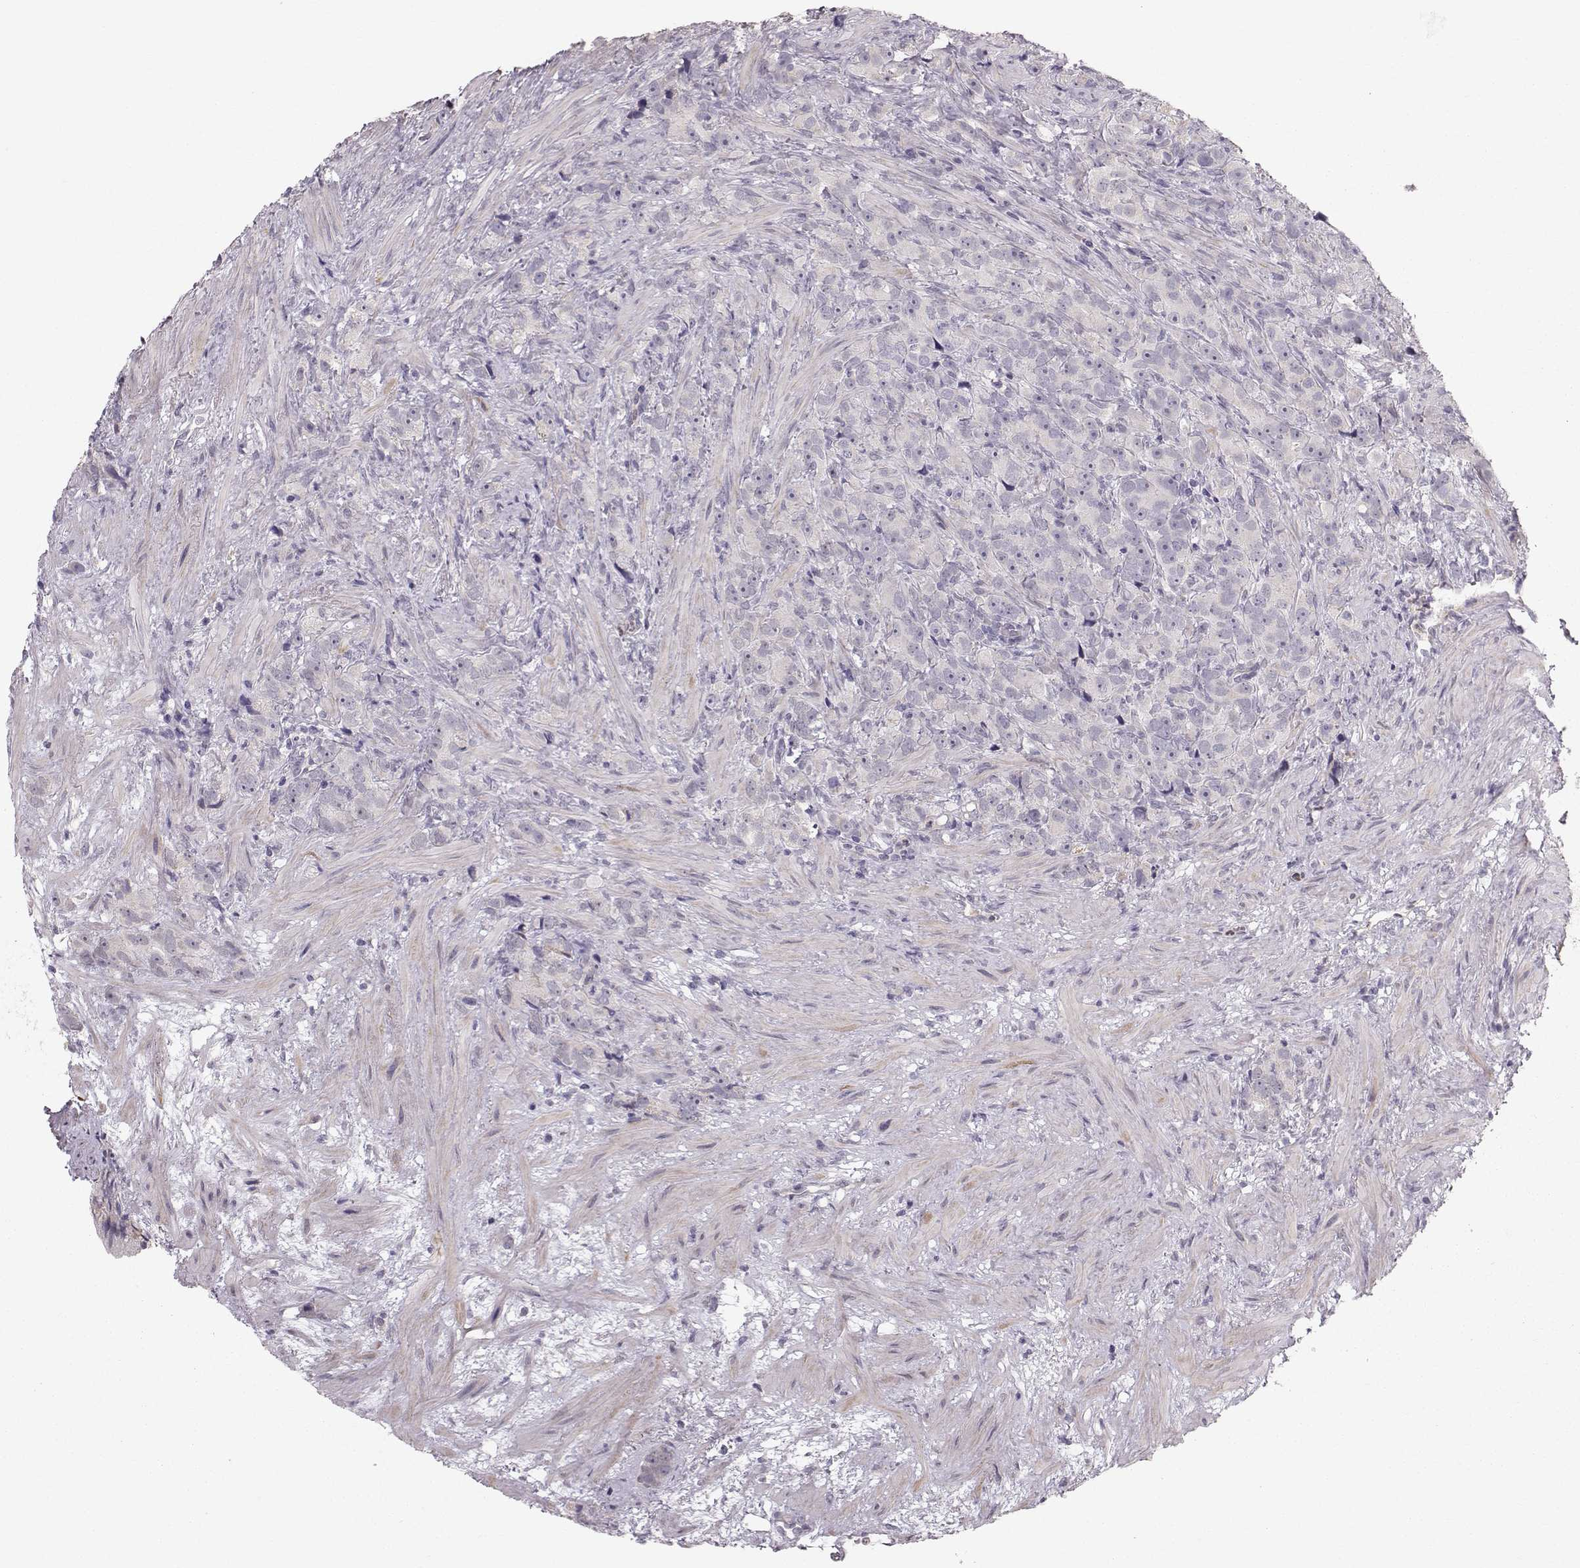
{"staining": {"intensity": "negative", "quantity": "none", "location": "none"}, "tissue": "prostate cancer", "cell_type": "Tumor cells", "image_type": "cancer", "snomed": [{"axis": "morphology", "description": "Adenocarcinoma, High grade"}, {"axis": "topography", "description": "Prostate"}], "caption": "DAB (3,3'-diaminobenzidine) immunohistochemical staining of adenocarcinoma (high-grade) (prostate) reveals no significant staining in tumor cells.", "gene": "POU1F1", "patient": {"sex": "male", "age": 90}}